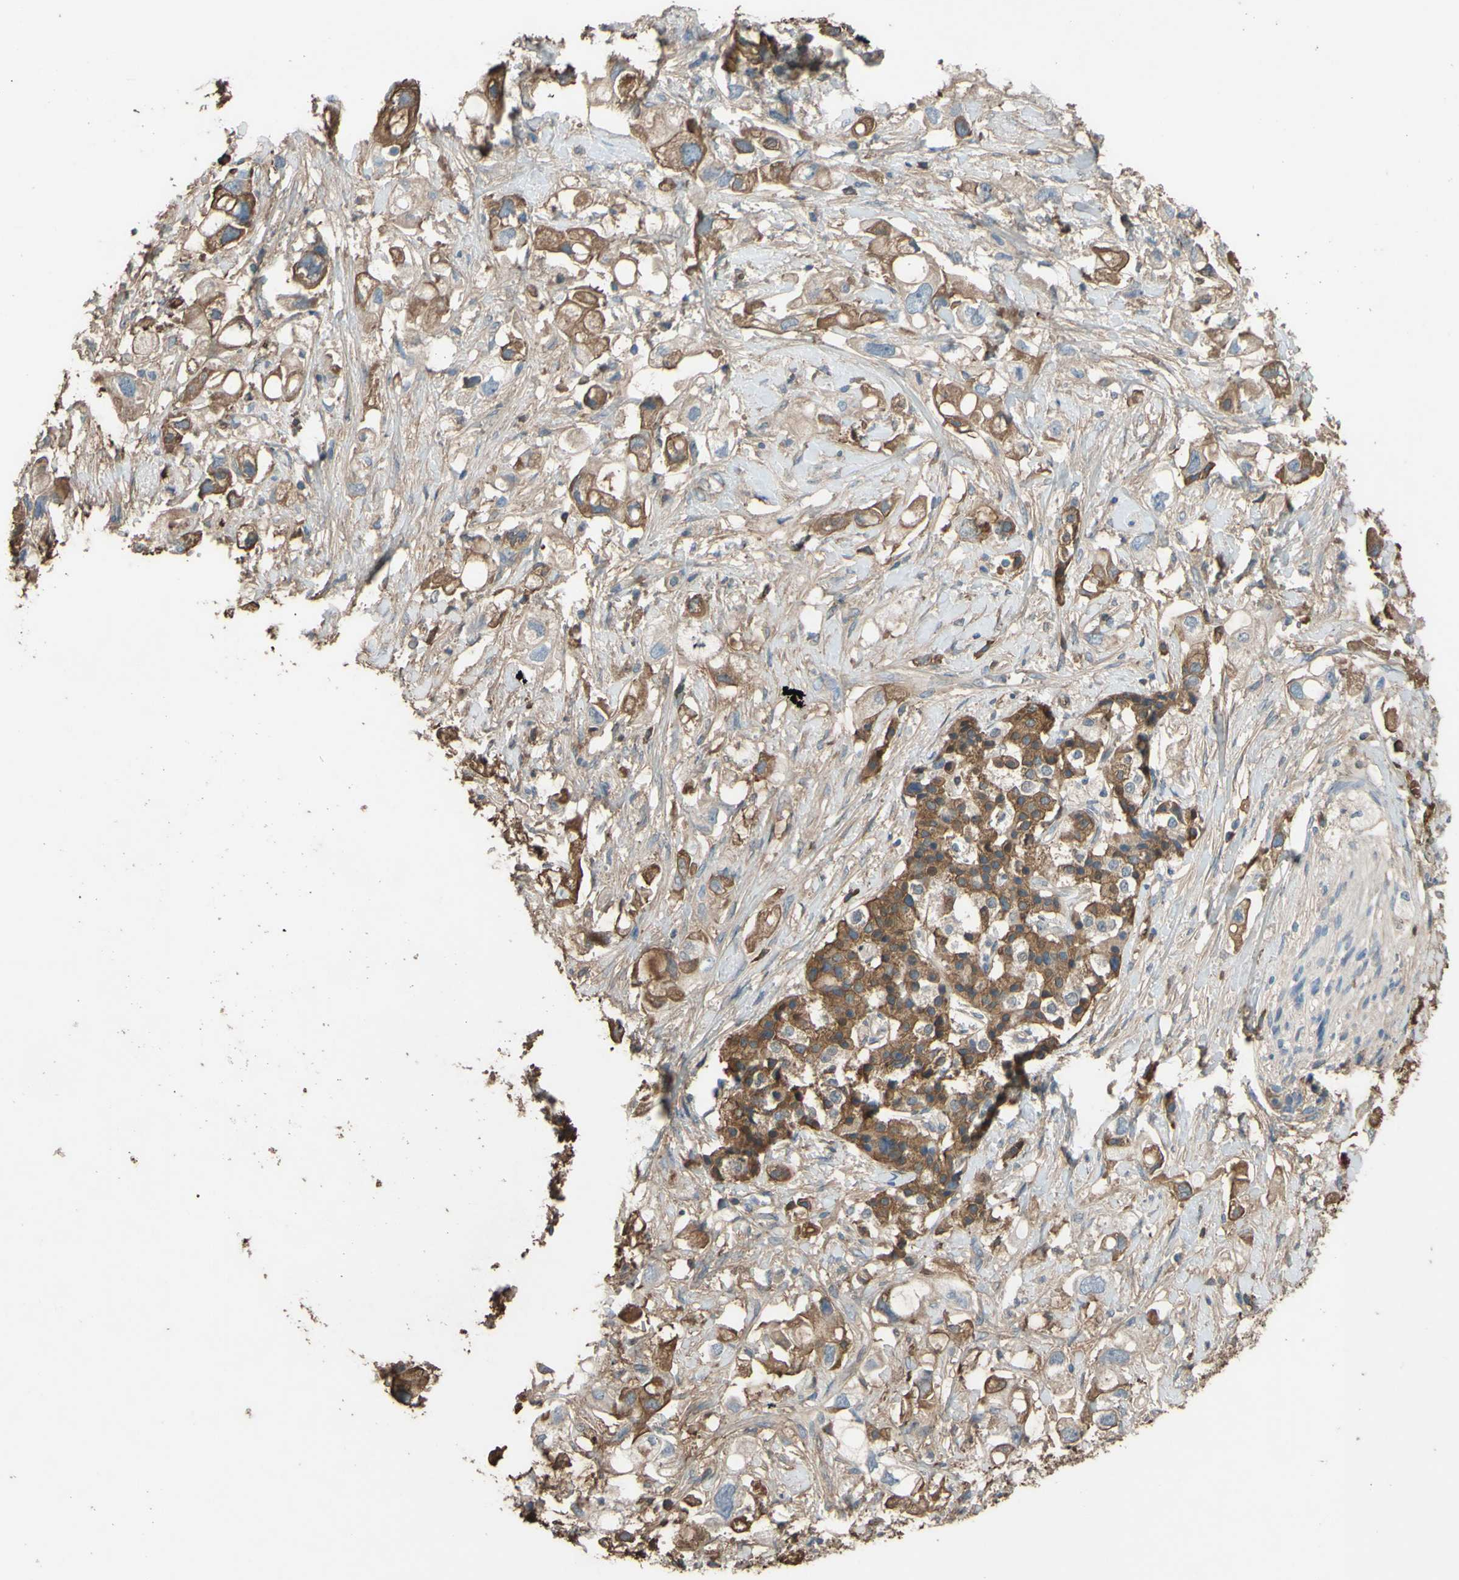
{"staining": {"intensity": "moderate", "quantity": "25%-75%", "location": "cytoplasmic/membranous"}, "tissue": "pancreatic cancer", "cell_type": "Tumor cells", "image_type": "cancer", "snomed": [{"axis": "morphology", "description": "Adenocarcinoma, NOS"}, {"axis": "topography", "description": "Pancreas"}], "caption": "Protein expression analysis of pancreatic cancer (adenocarcinoma) displays moderate cytoplasmic/membranous expression in about 25%-75% of tumor cells.", "gene": "PTGDS", "patient": {"sex": "female", "age": 56}}